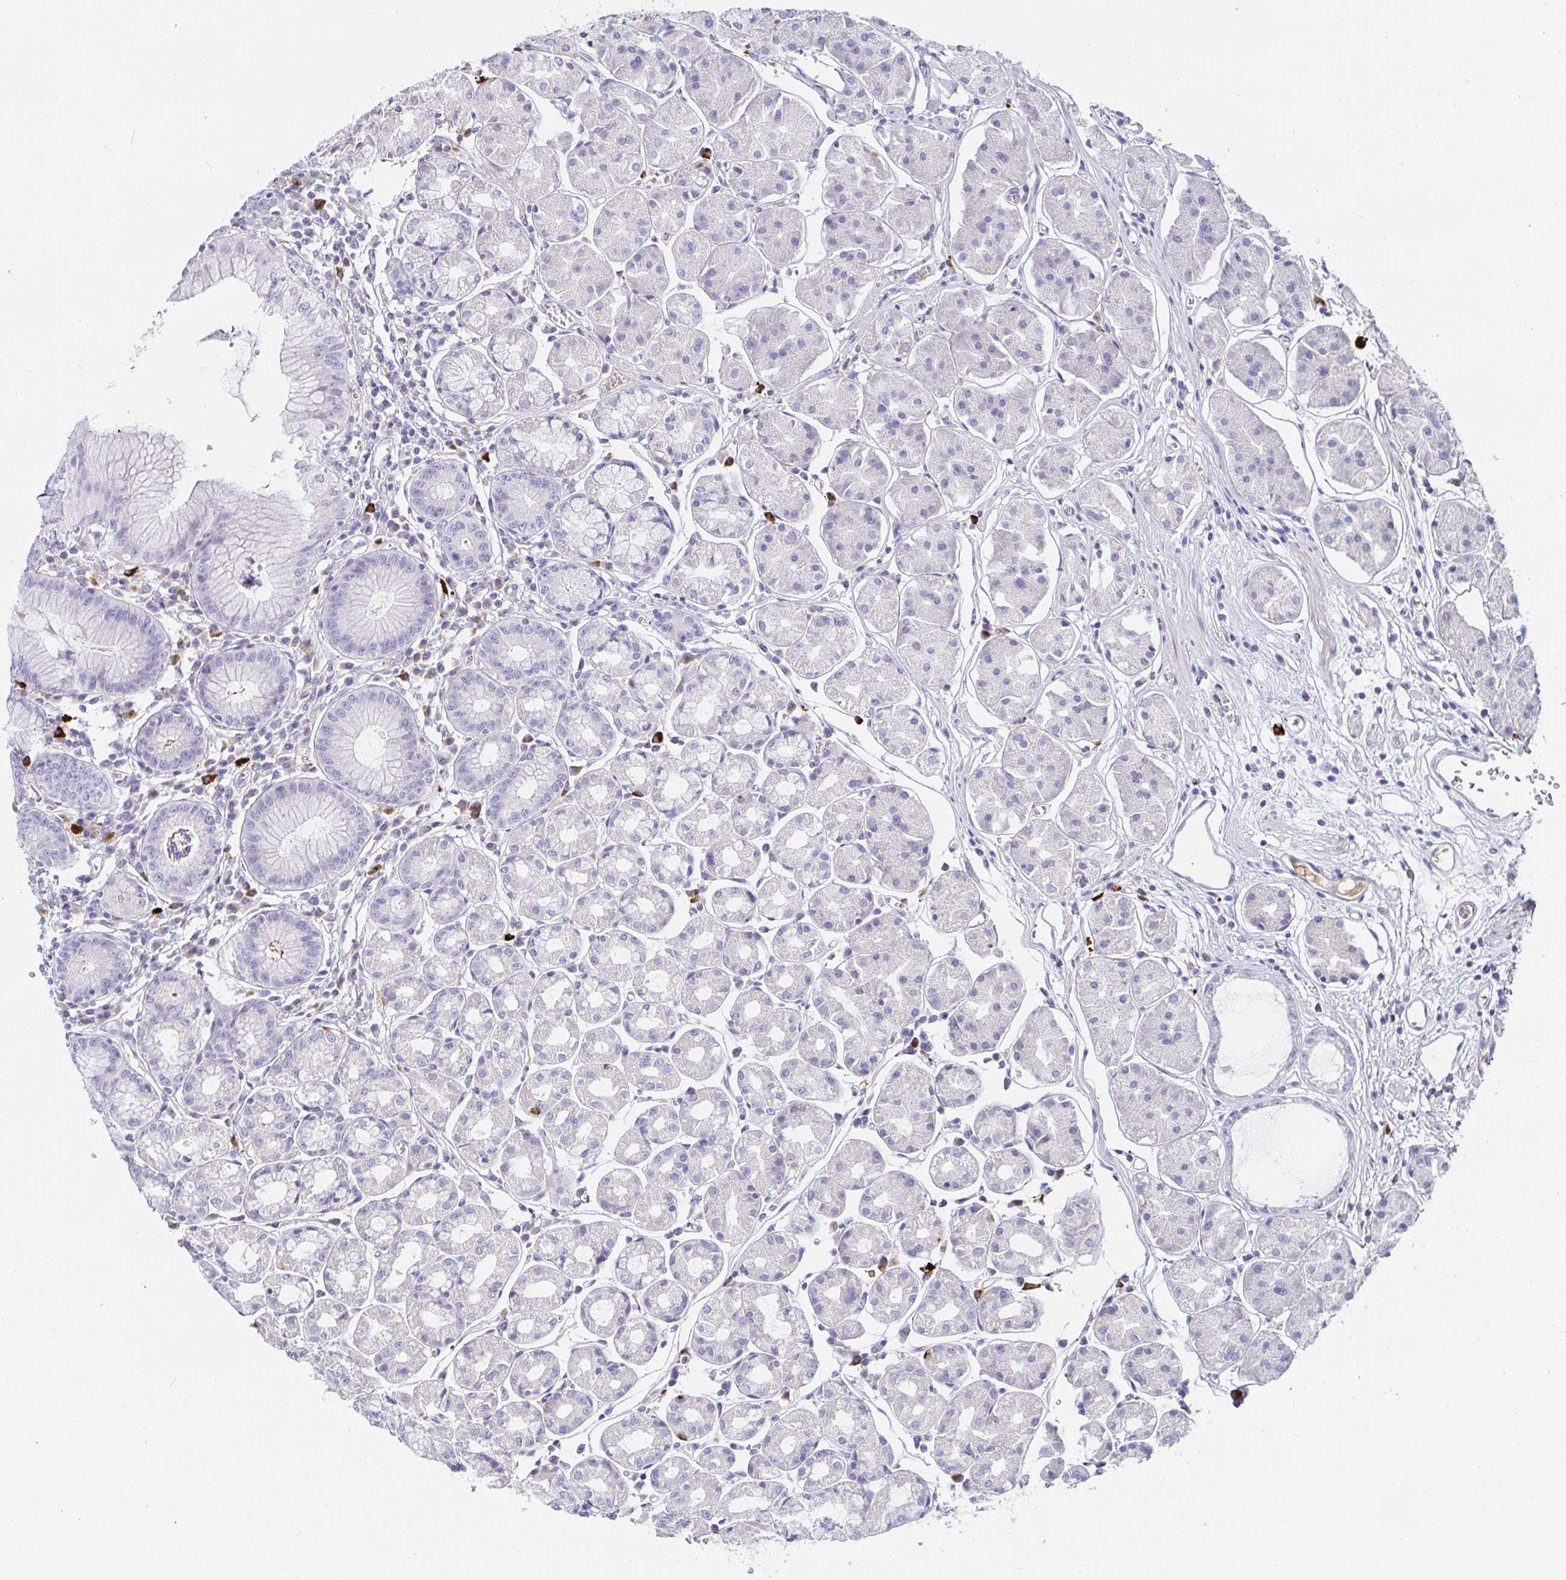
{"staining": {"intensity": "negative", "quantity": "none", "location": "none"}, "tissue": "stomach", "cell_type": "Glandular cells", "image_type": "normal", "snomed": [{"axis": "morphology", "description": "Normal tissue, NOS"}, {"axis": "topography", "description": "Stomach"}], "caption": "A histopathology image of human stomach is negative for staining in glandular cells. (DAB IHC with hematoxylin counter stain).", "gene": "C4orf17", "patient": {"sex": "male", "age": 55}}